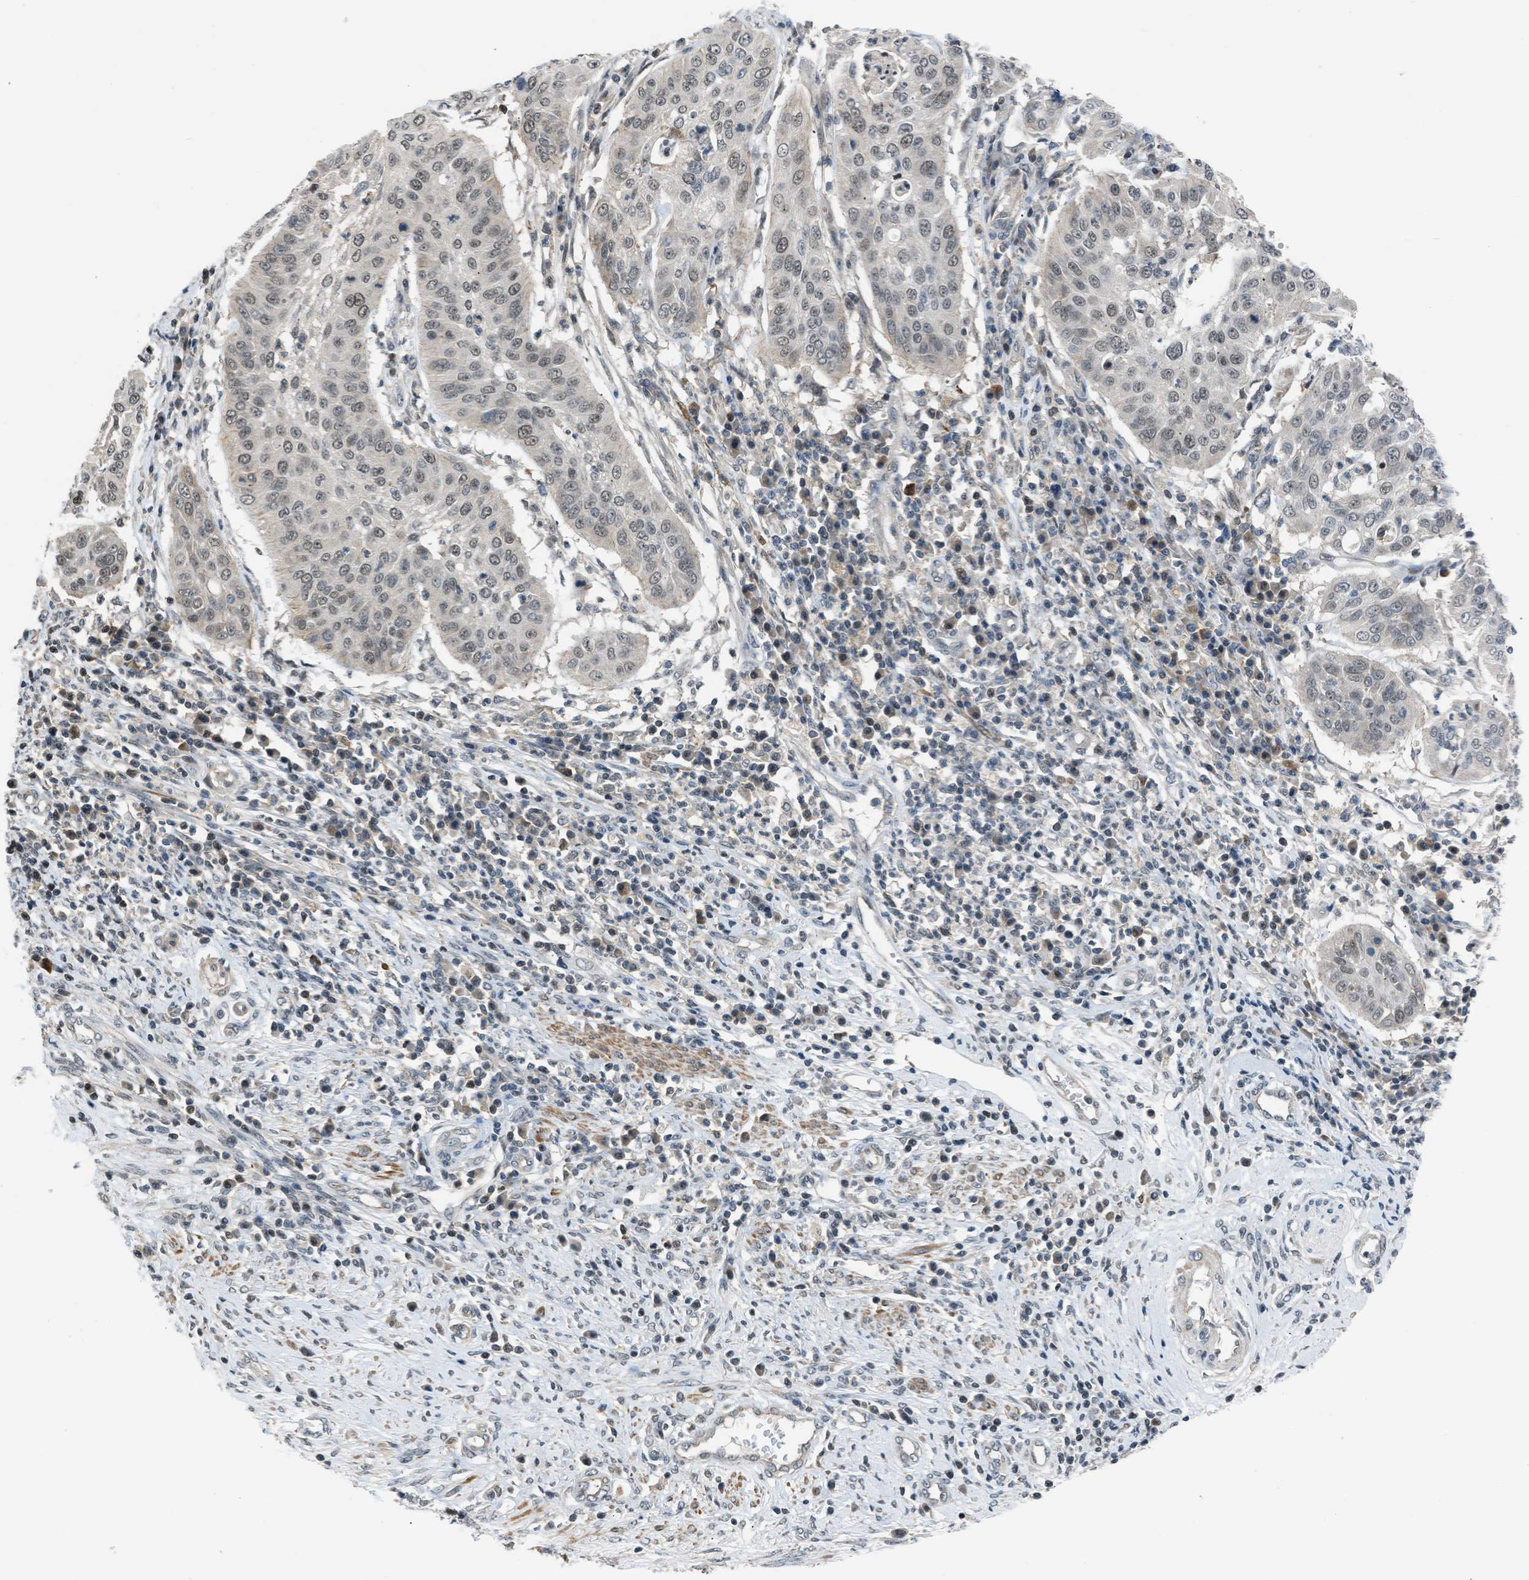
{"staining": {"intensity": "weak", "quantity": "25%-75%", "location": "cytoplasmic/membranous,nuclear"}, "tissue": "cervical cancer", "cell_type": "Tumor cells", "image_type": "cancer", "snomed": [{"axis": "morphology", "description": "Normal tissue, NOS"}, {"axis": "morphology", "description": "Squamous cell carcinoma, NOS"}, {"axis": "topography", "description": "Cervix"}], "caption": "This is an image of IHC staining of cervical cancer, which shows weak staining in the cytoplasmic/membranous and nuclear of tumor cells.", "gene": "TTBK2", "patient": {"sex": "female", "age": 39}}